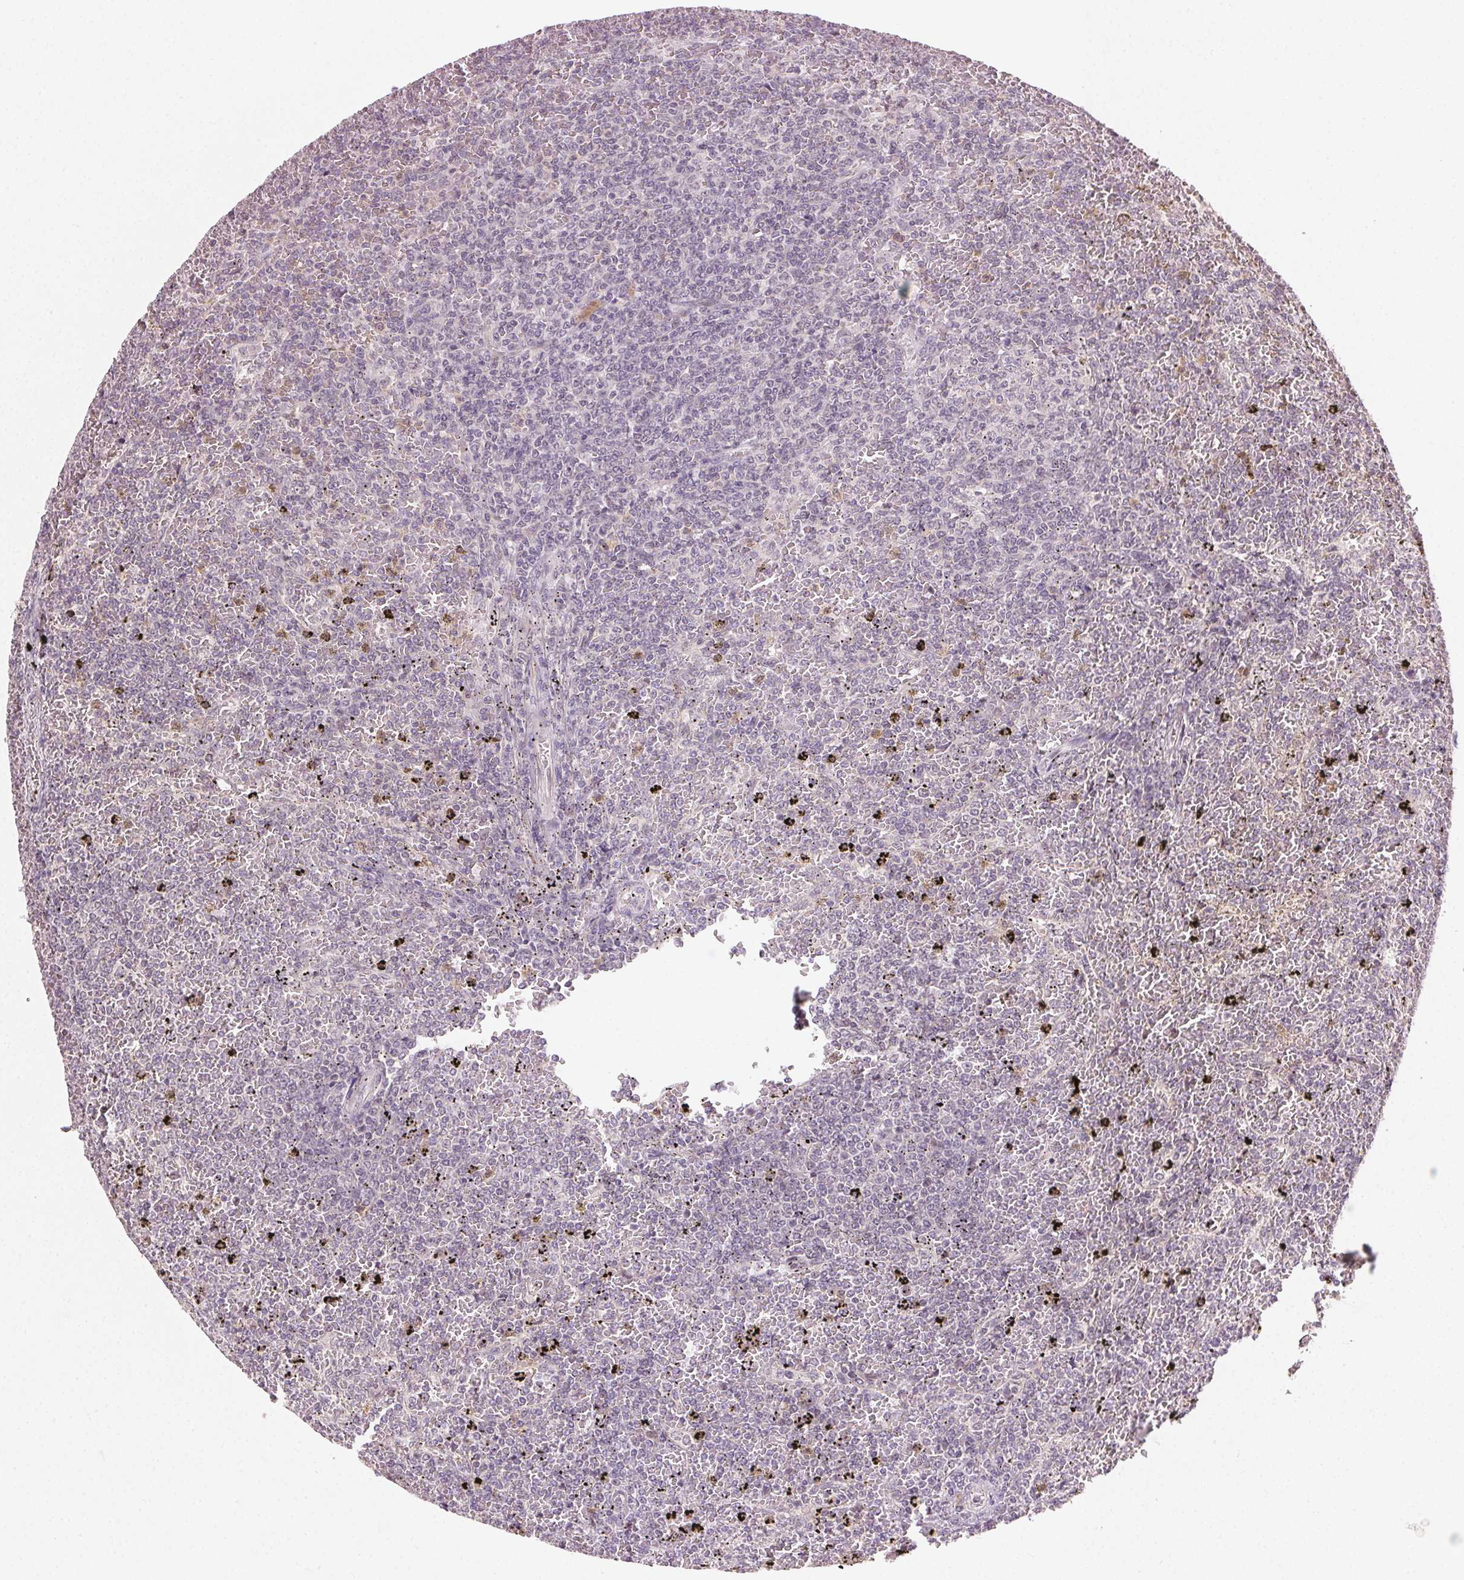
{"staining": {"intensity": "negative", "quantity": "none", "location": "none"}, "tissue": "lymphoma", "cell_type": "Tumor cells", "image_type": "cancer", "snomed": [{"axis": "morphology", "description": "Malignant lymphoma, non-Hodgkin's type, Low grade"}, {"axis": "topography", "description": "Spleen"}], "caption": "DAB (3,3'-diaminobenzidine) immunohistochemical staining of malignant lymphoma, non-Hodgkin's type (low-grade) demonstrates no significant positivity in tumor cells.", "gene": "TUB", "patient": {"sex": "female", "age": 77}}